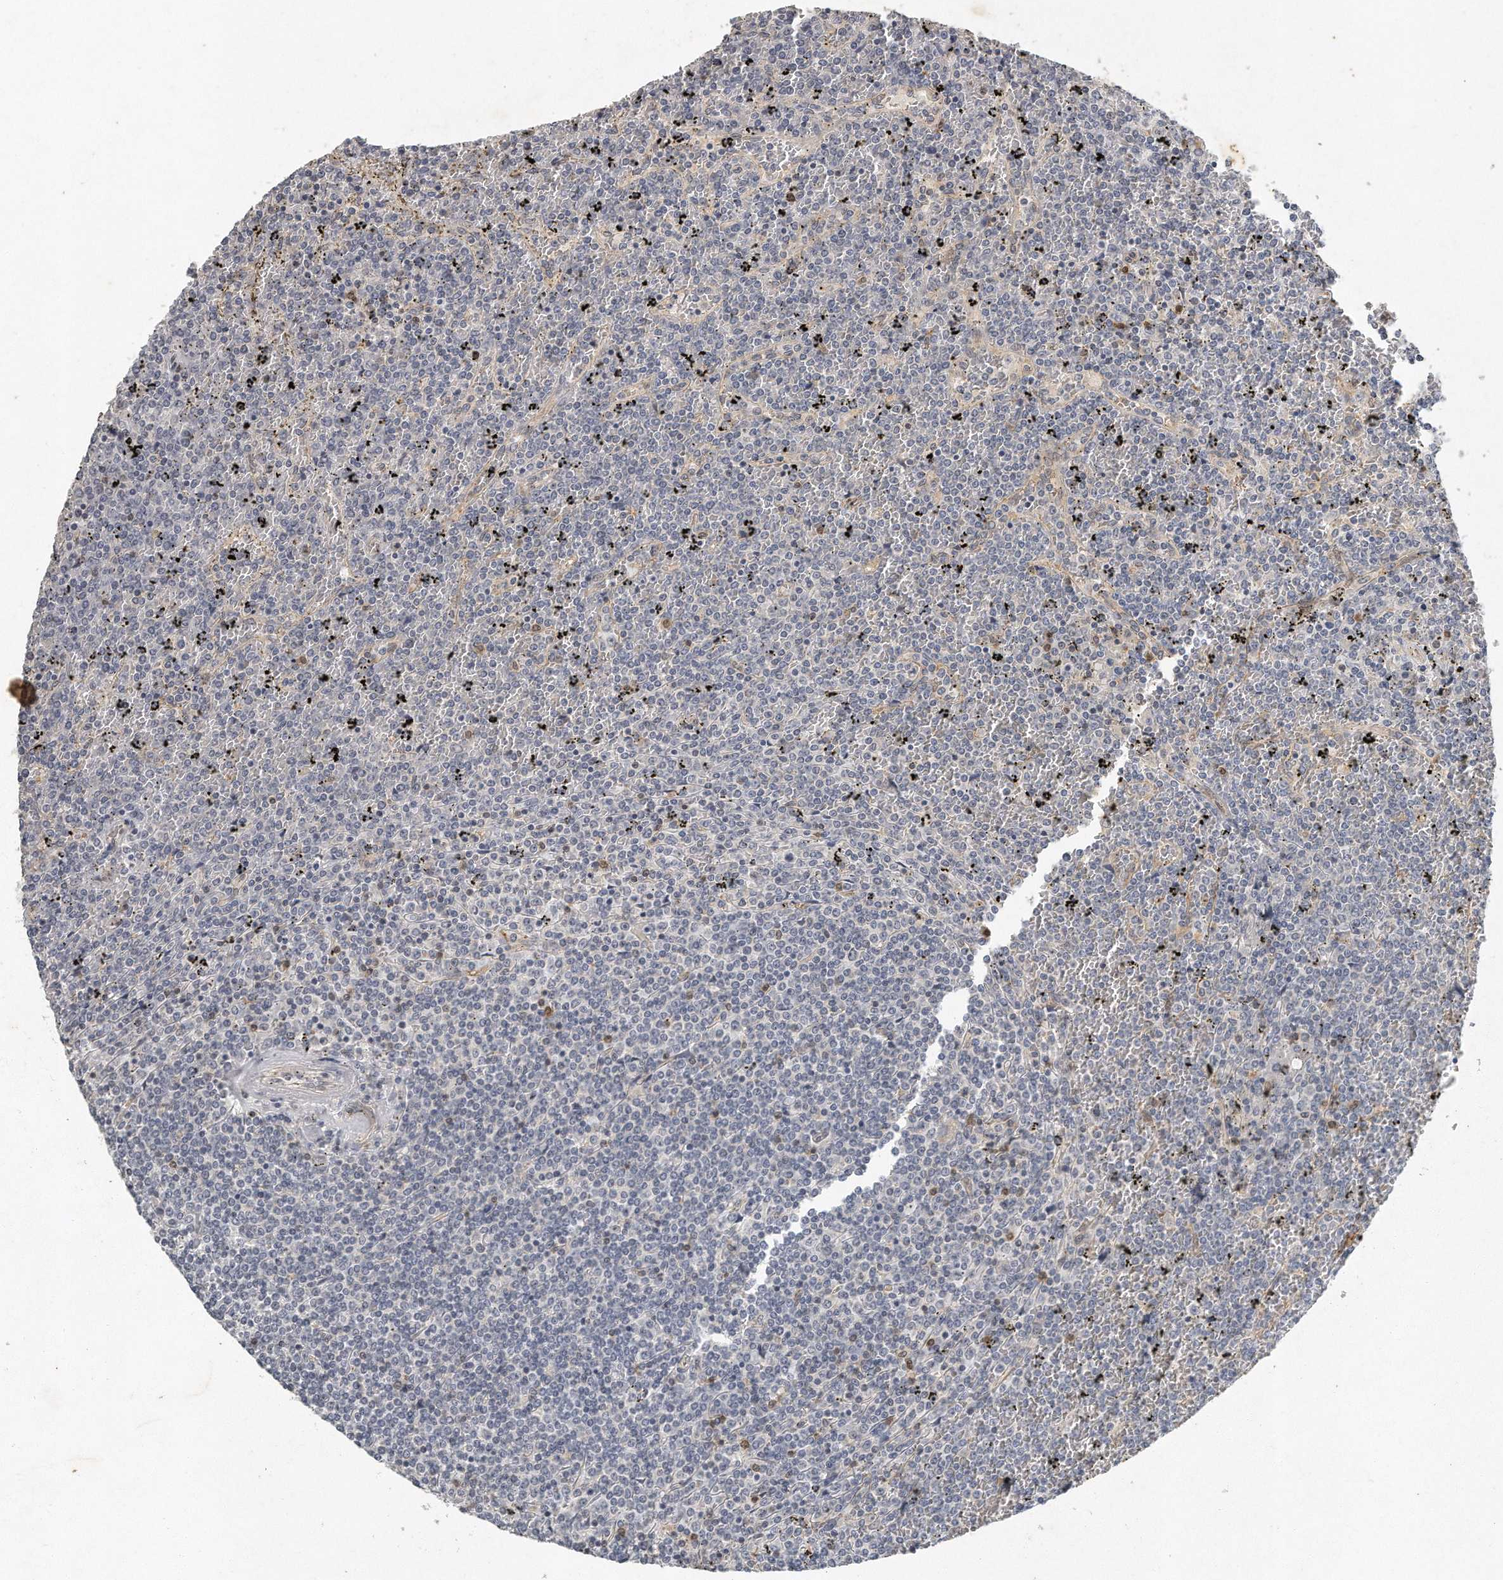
{"staining": {"intensity": "negative", "quantity": "none", "location": "none"}, "tissue": "lymphoma", "cell_type": "Tumor cells", "image_type": "cancer", "snomed": [{"axis": "morphology", "description": "Malignant lymphoma, non-Hodgkin's type, Low grade"}, {"axis": "topography", "description": "Spleen"}], "caption": "DAB (3,3'-diaminobenzidine) immunohistochemical staining of lymphoma displays no significant staining in tumor cells. (DAB immunohistochemistry (IHC) visualized using brightfield microscopy, high magnification).", "gene": "CAMK1", "patient": {"sex": "female", "age": 19}}